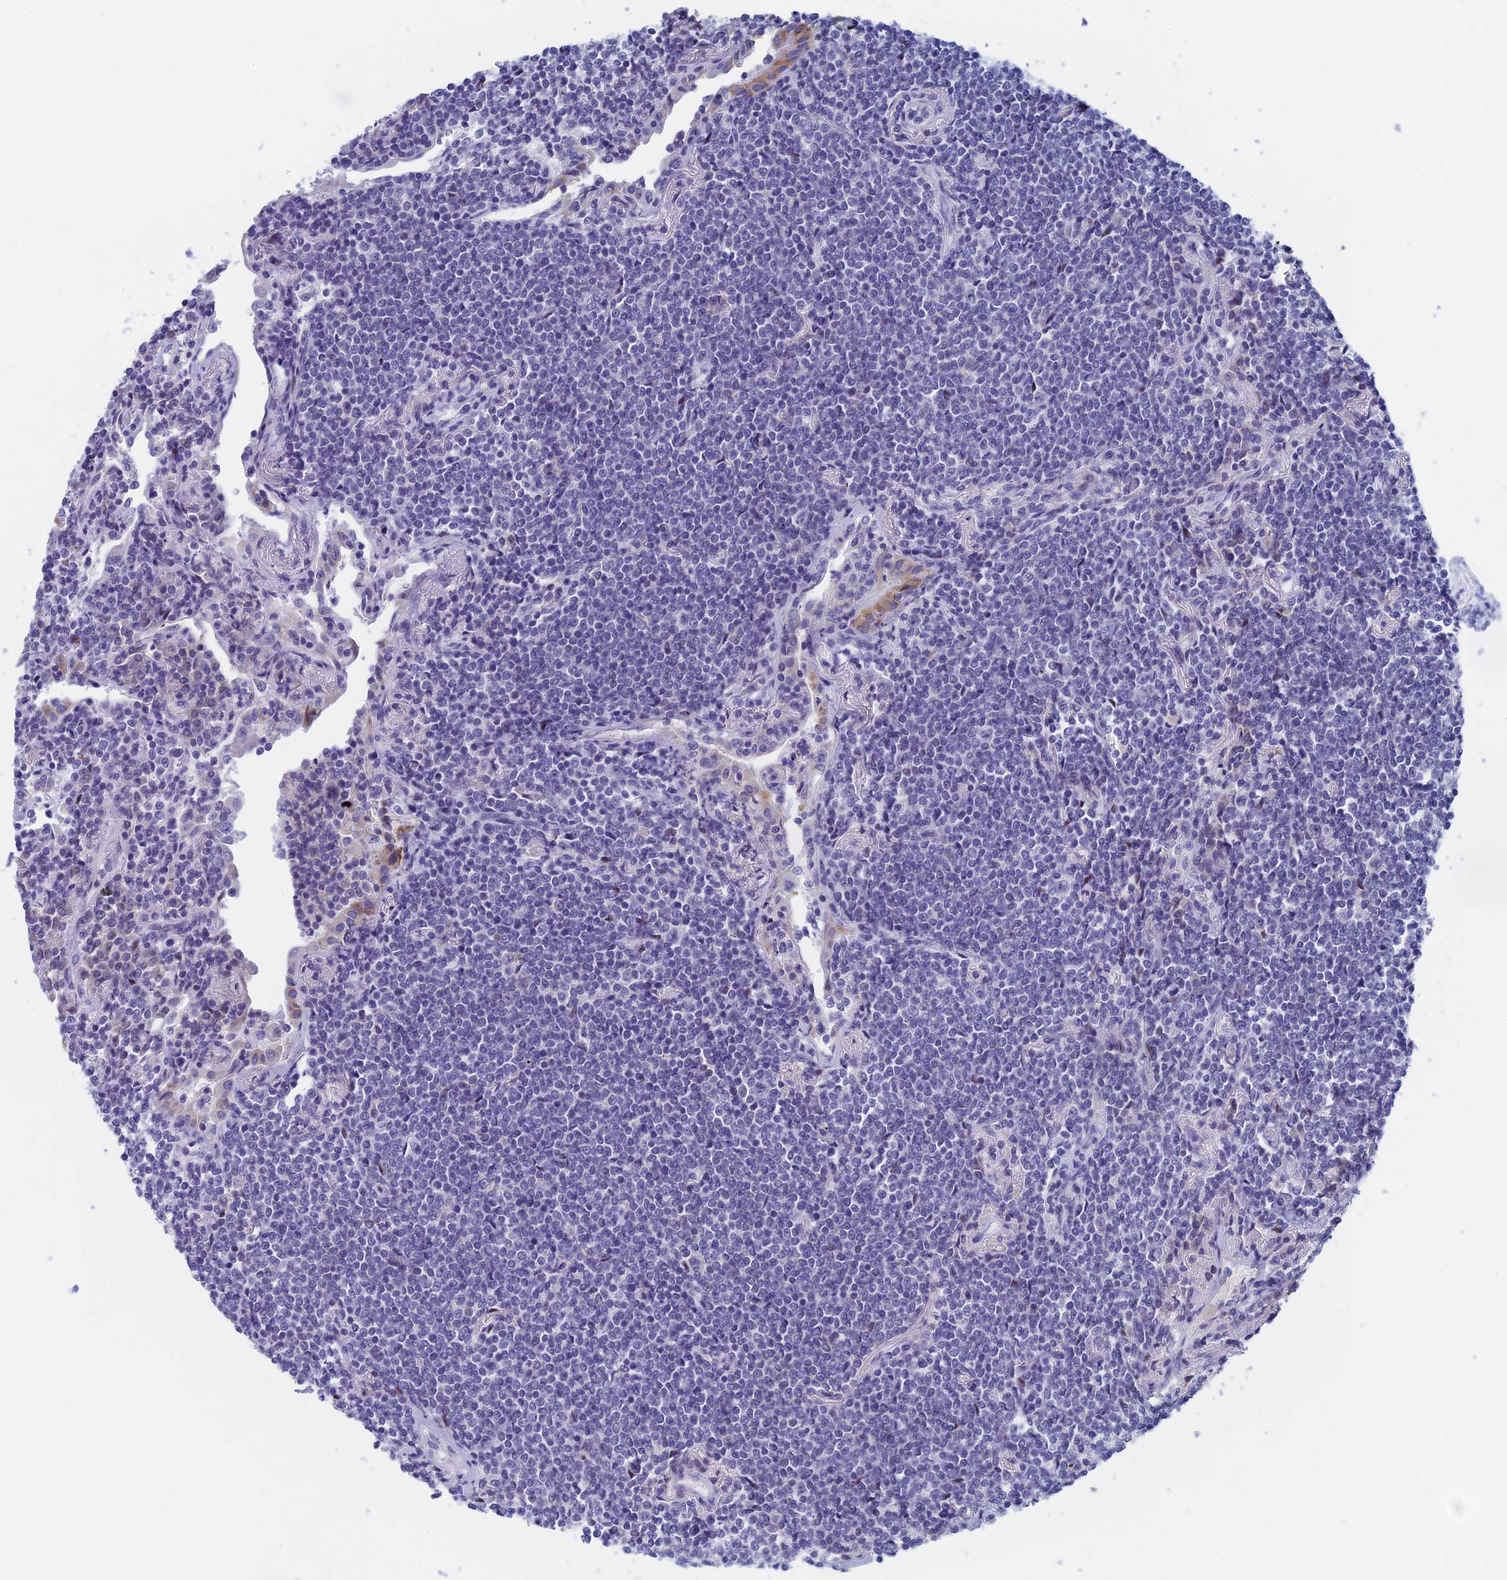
{"staining": {"intensity": "negative", "quantity": "none", "location": "none"}, "tissue": "lymphoma", "cell_type": "Tumor cells", "image_type": "cancer", "snomed": [{"axis": "morphology", "description": "Malignant lymphoma, non-Hodgkin's type, Low grade"}, {"axis": "topography", "description": "Lung"}], "caption": "The image reveals no staining of tumor cells in malignant lymphoma, non-Hodgkin's type (low-grade).", "gene": "REXO5", "patient": {"sex": "female", "age": 71}}